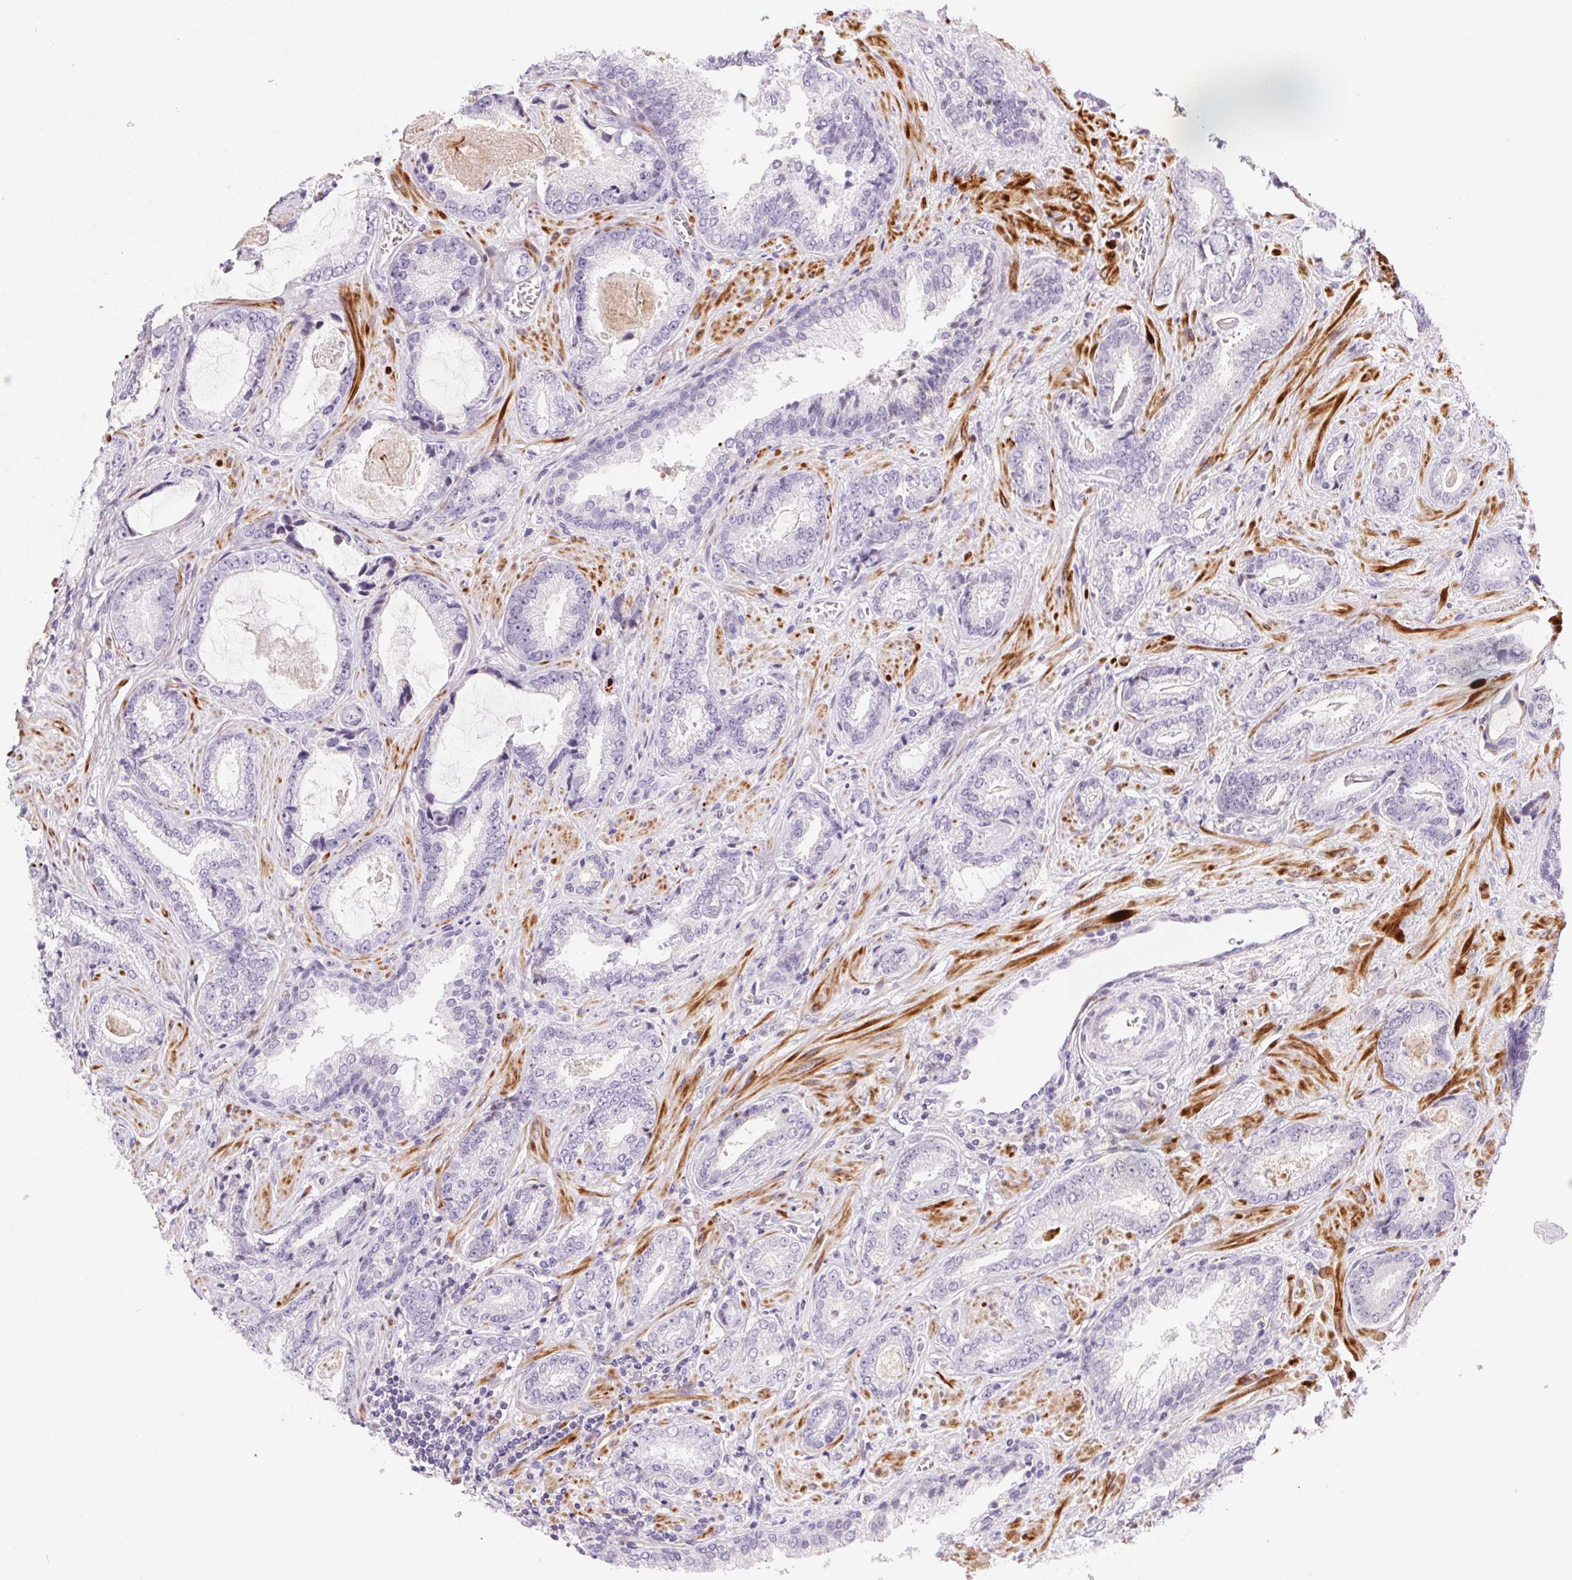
{"staining": {"intensity": "negative", "quantity": "none", "location": "none"}, "tissue": "prostate cancer", "cell_type": "Tumor cells", "image_type": "cancer", "snomed": [{"axis": "morphology", "description": "Adenocarcinoma, Low grade"}, {"axis": "topography", "description": "Prostate"}], "caption": "This is an IHC photomicrograph of human prostate cancer (low-grade adenocarcinoma). There is no staining in tumor cells.", "gene": "ECPAS", "patient": {"sex": "male", "age": 61}}